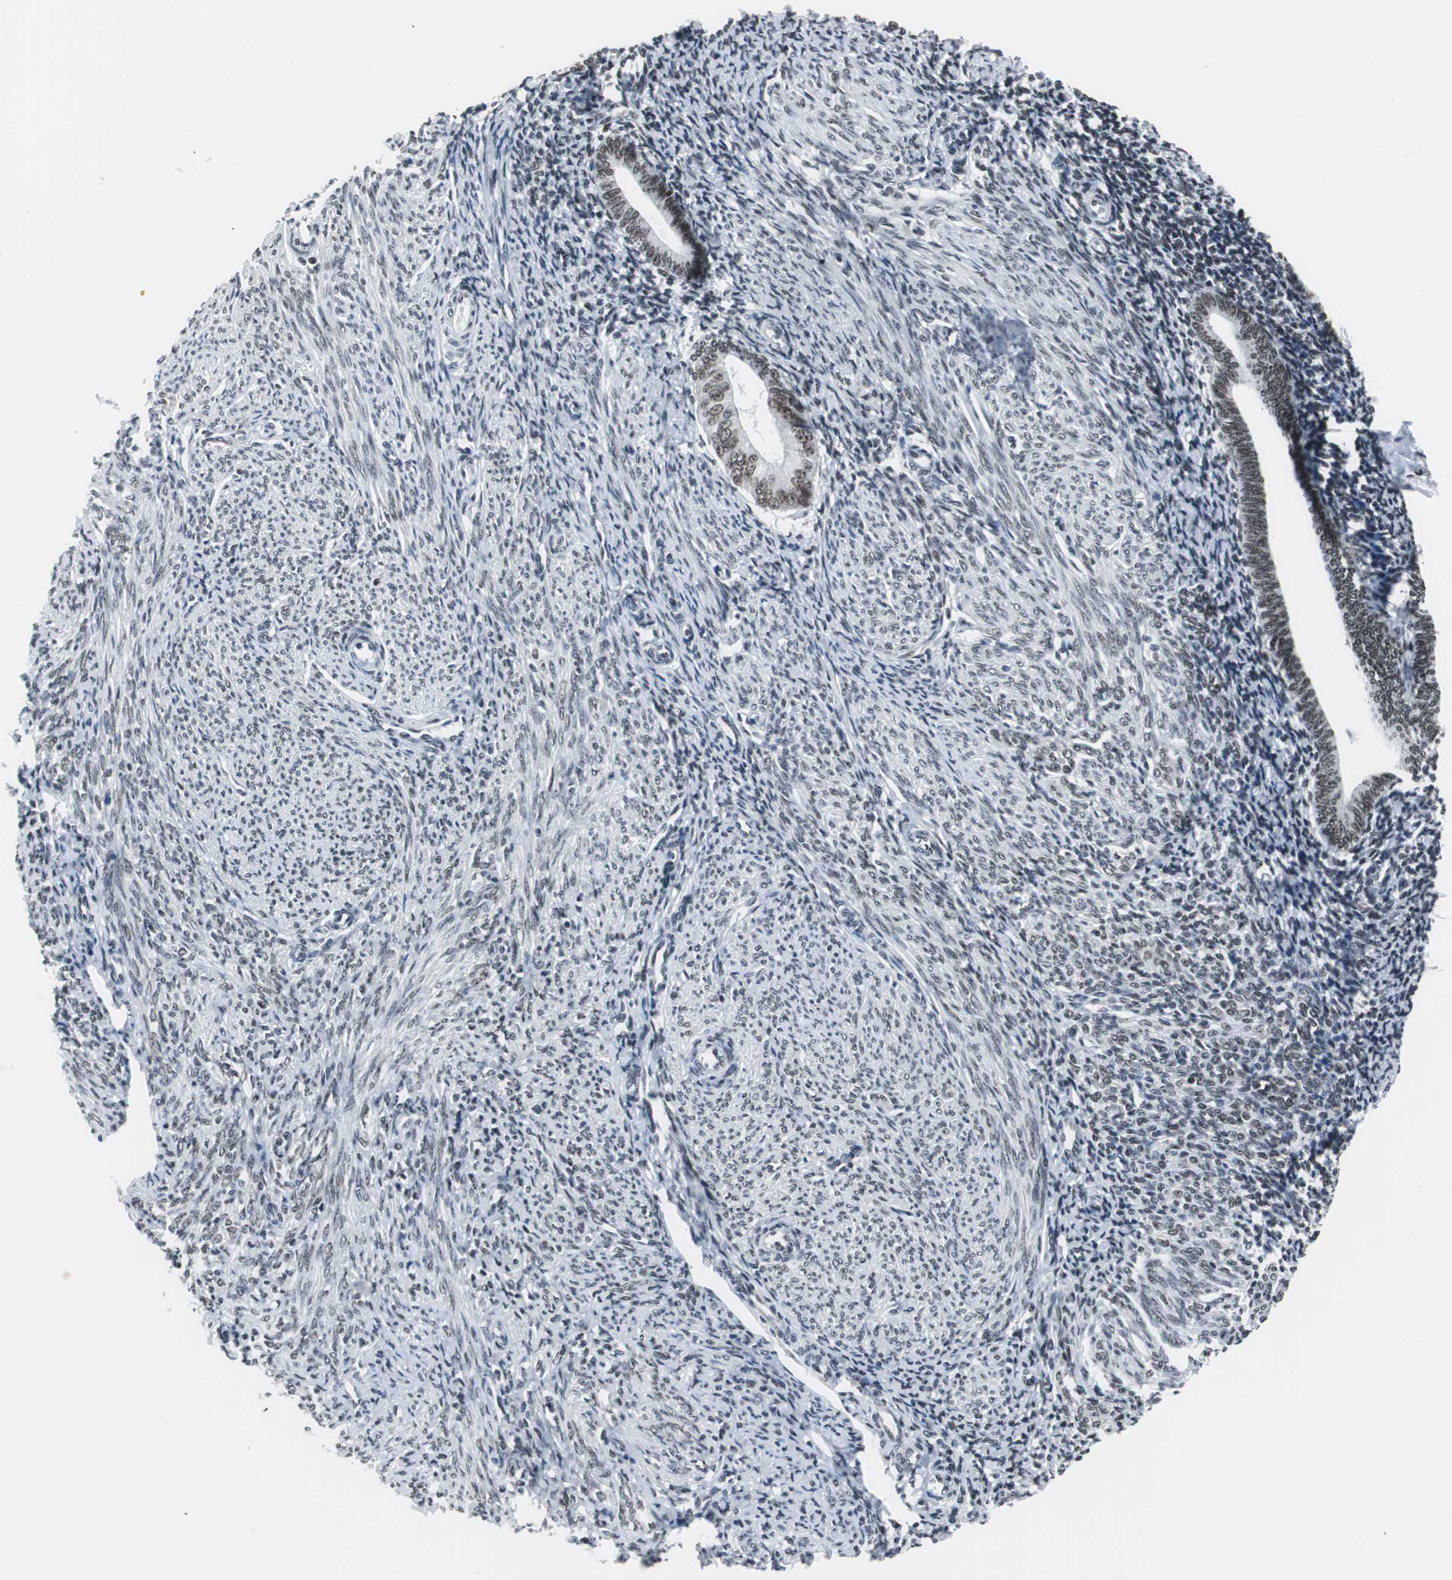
{"staining": {"intensity": "moderate", "quantity": ">75%", "location": "nuclear"}, "tissue": "endometrium", "cell_type": "Cells in endometrial stroma", "image_type": "normal", "snomed": [{"axis": "morphology", "description": "Normal tissue, NOS"}, {"axis": "topography", "description": "Endometrium"}], "caption": "Immunohistochemical staining of normal human endometrium reveals >75% levels of moderate nuclear protein expression in about >75% of cells in endometrial stroma. Immunohistochemistry (ihc) stains the protein in brown and the nuclei are stained blue.", "gene": "XRCC1", "patient": {"sex": "female", "age": 57}}